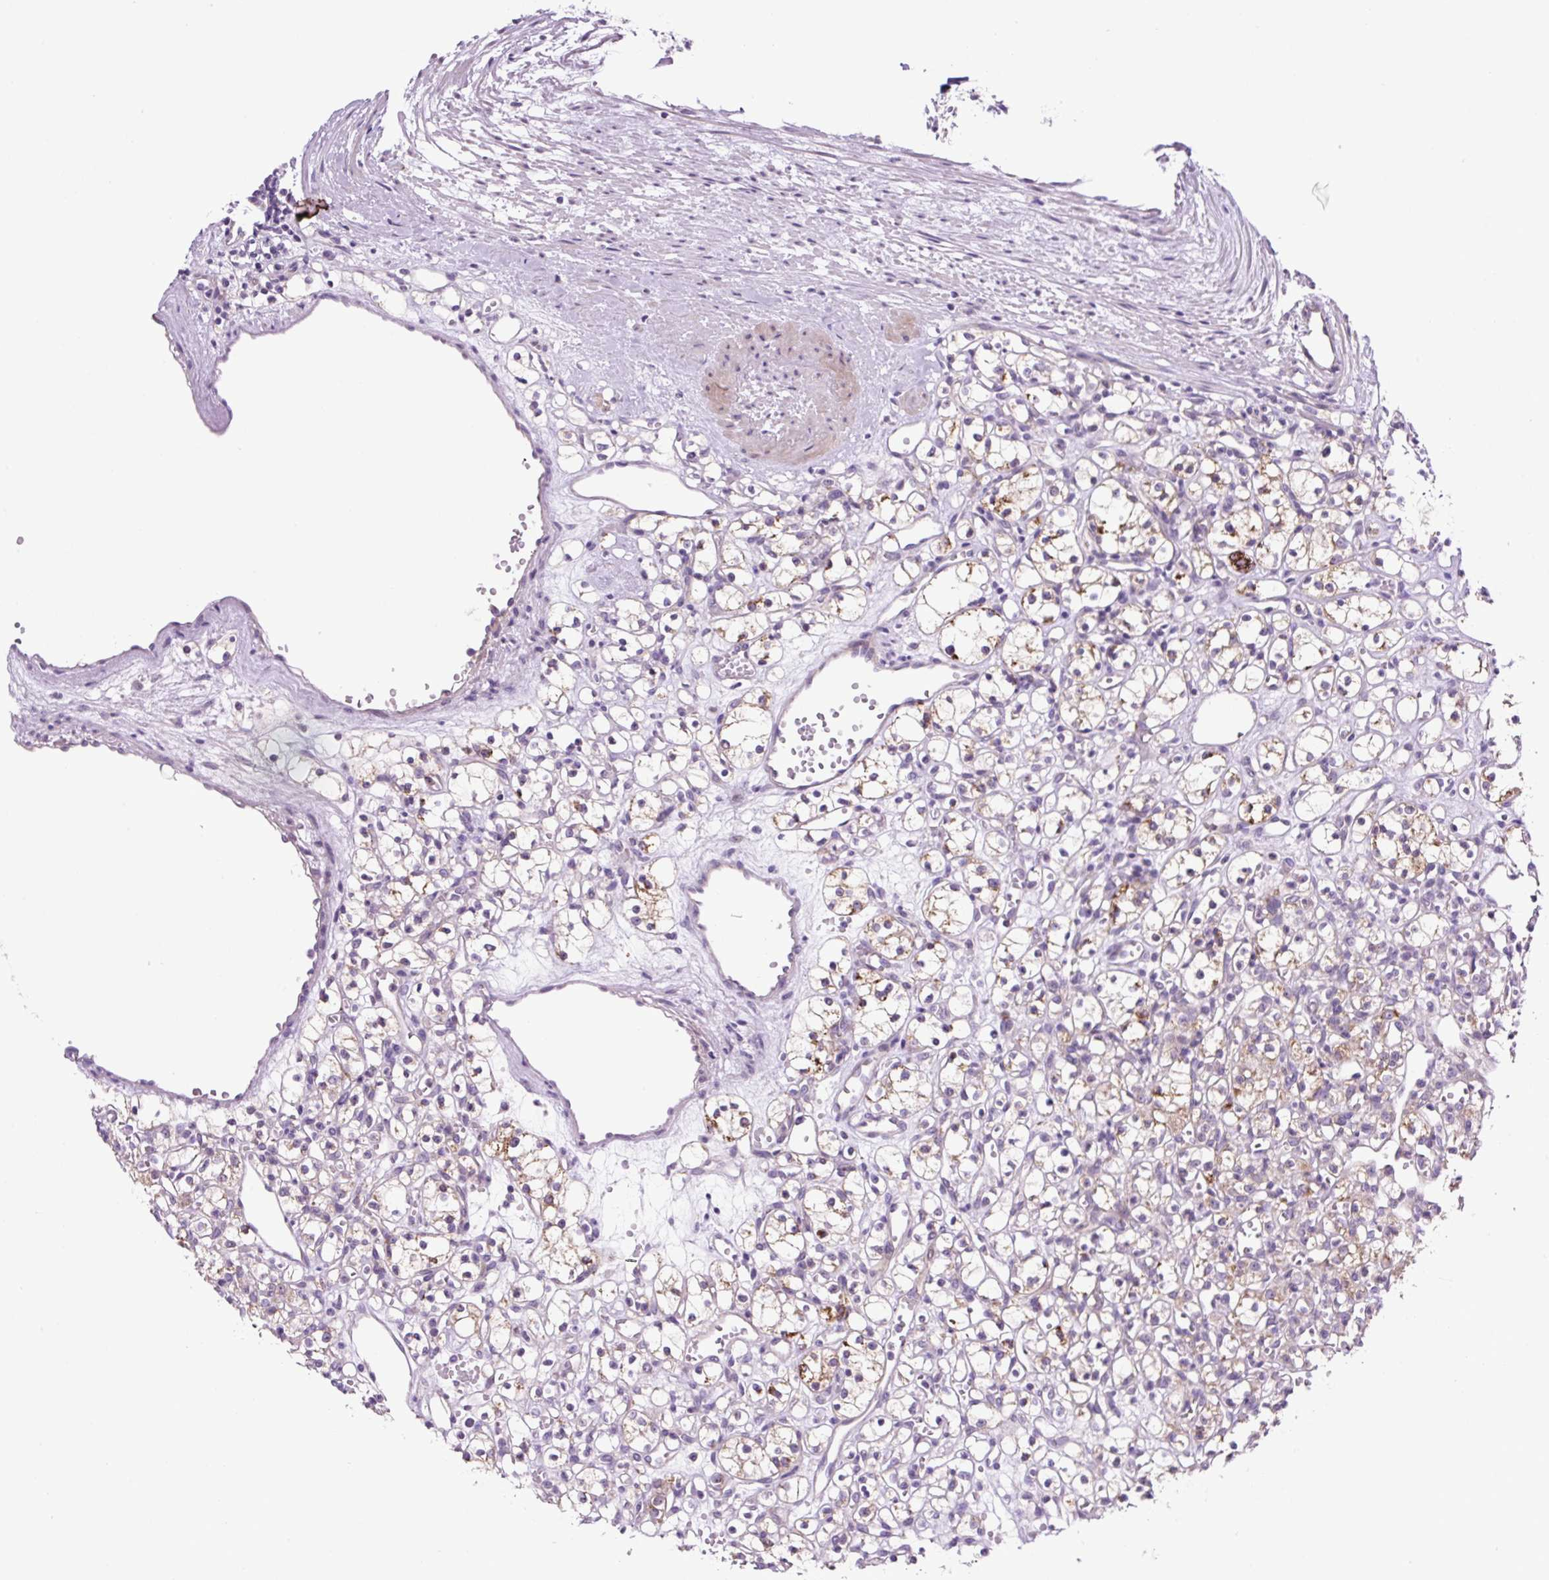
{"staining": {"intensity": "weak", "quantity": ">75%", "location": "cytoplasmic/membranous"}, "tissue": "renal cancer", "cell_type": "Tumor cells", "image_type": "cancer", "snomed": [{"axis": "morphology", "description": "Adenocarcinoma, NOS"}, {"axis": "topography", "description": "Kidney"}], "caption": "IHC of human adenocarcinoma (renal) displays low levels of weak cytoplasmic/membranous positivity in about >75% of tumor cells.", "gene": "OGDHL", "patient": {"sex": "female", "age": 59}}